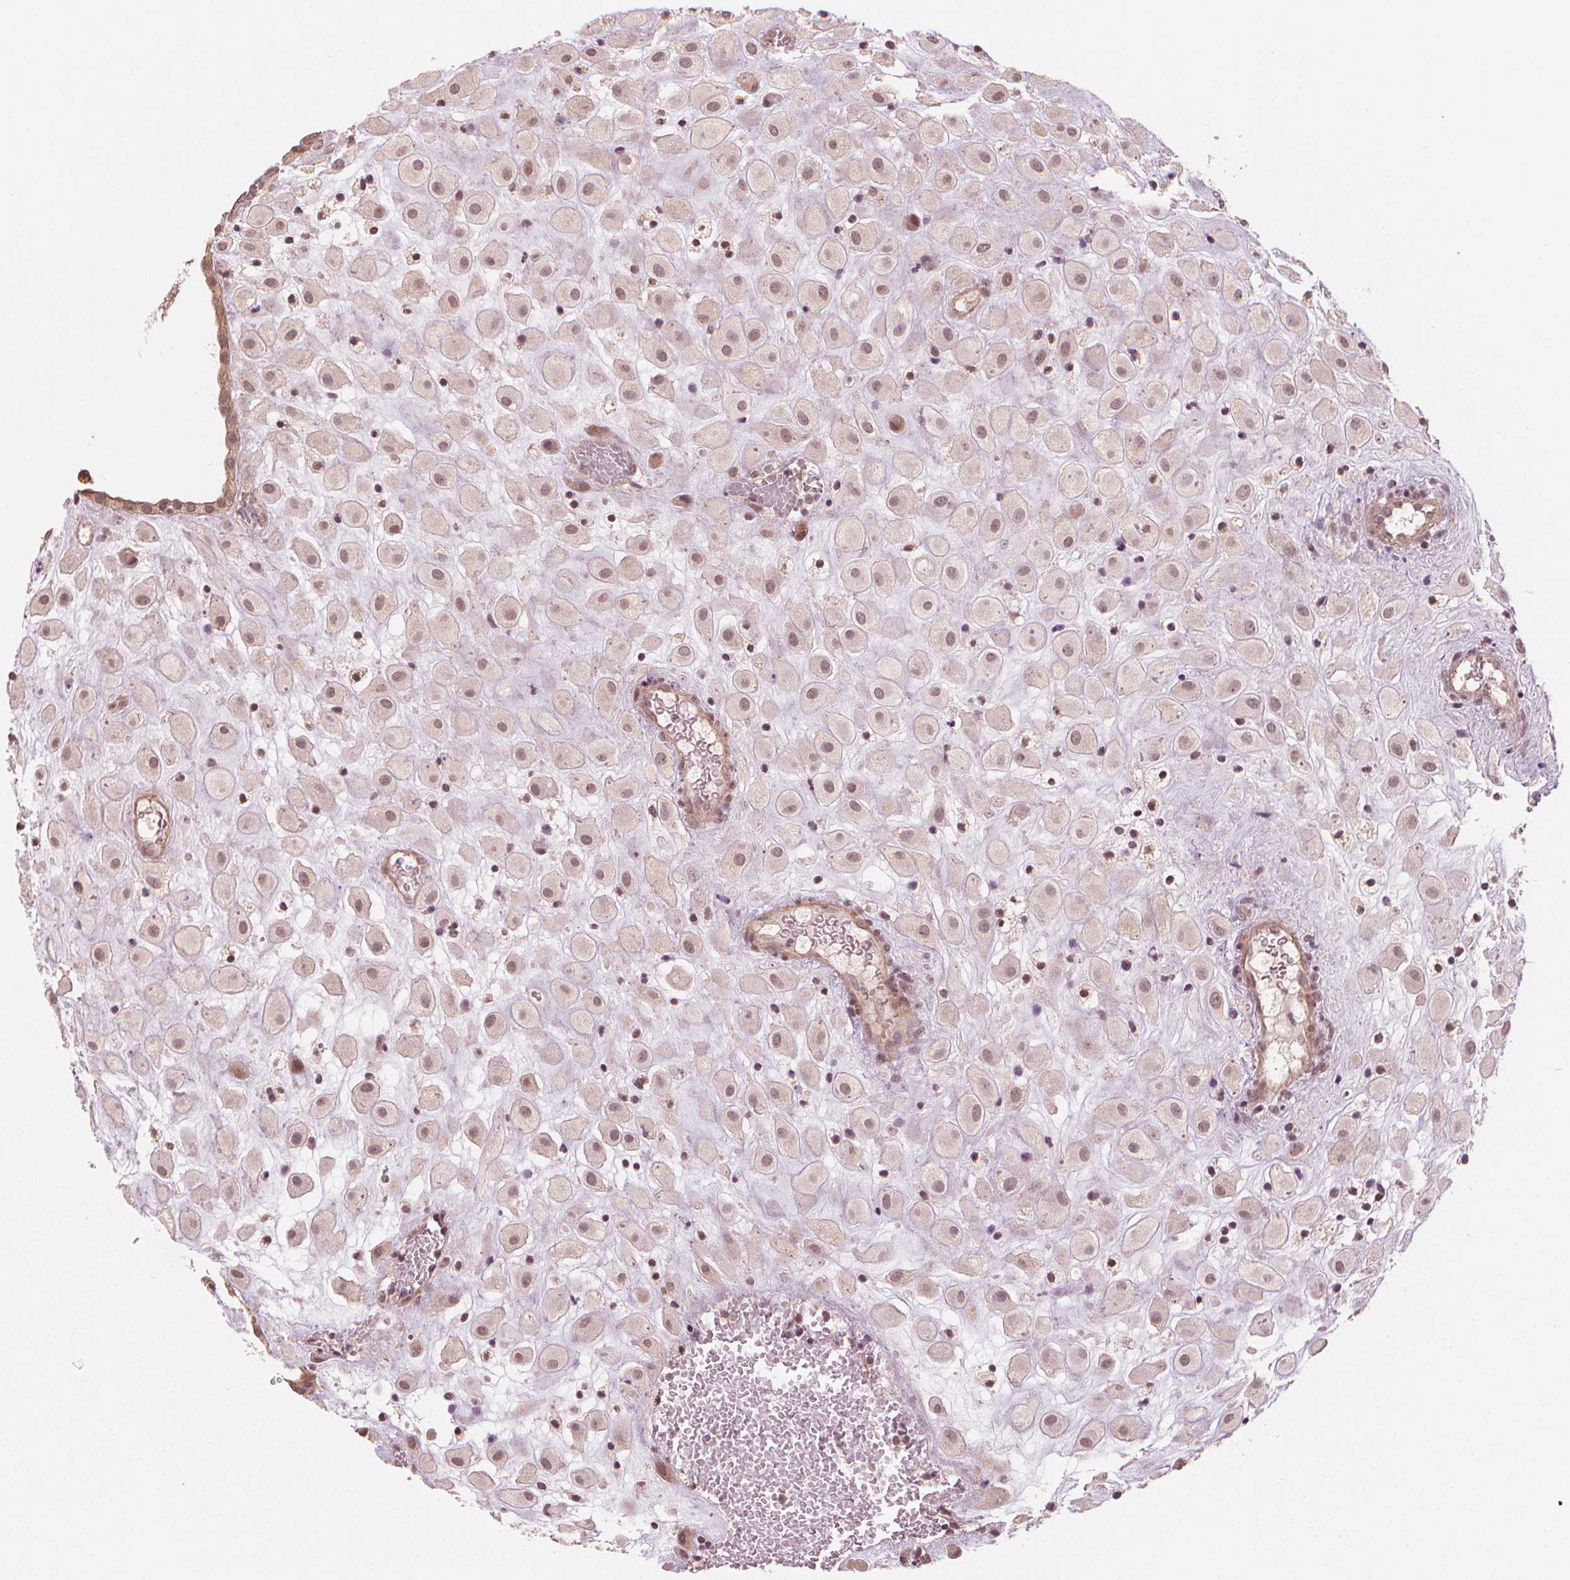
{"staining": {"intensity": "moderate", "quantity": ">75%", "location": "cytoplasmic/membranous,nuclear"}, "tissue": "placenta", "cell_type": "Decidual cells", "image_type": "normal", "snomed": [{"axis": "morphology", "description": "Normal tissue, NOS"}, {"axis": "topography", "description": "Placenta"}], "caption": "This histopathology image demonstrates immunohistochemistry staining of unremarkable placenta, with medium moderate cytoplasmic/membranous,nuclear positivity in about >75% of decidual cells.", "gene": "CLBA1", "patient": {"sex": "female", "age": 24}}